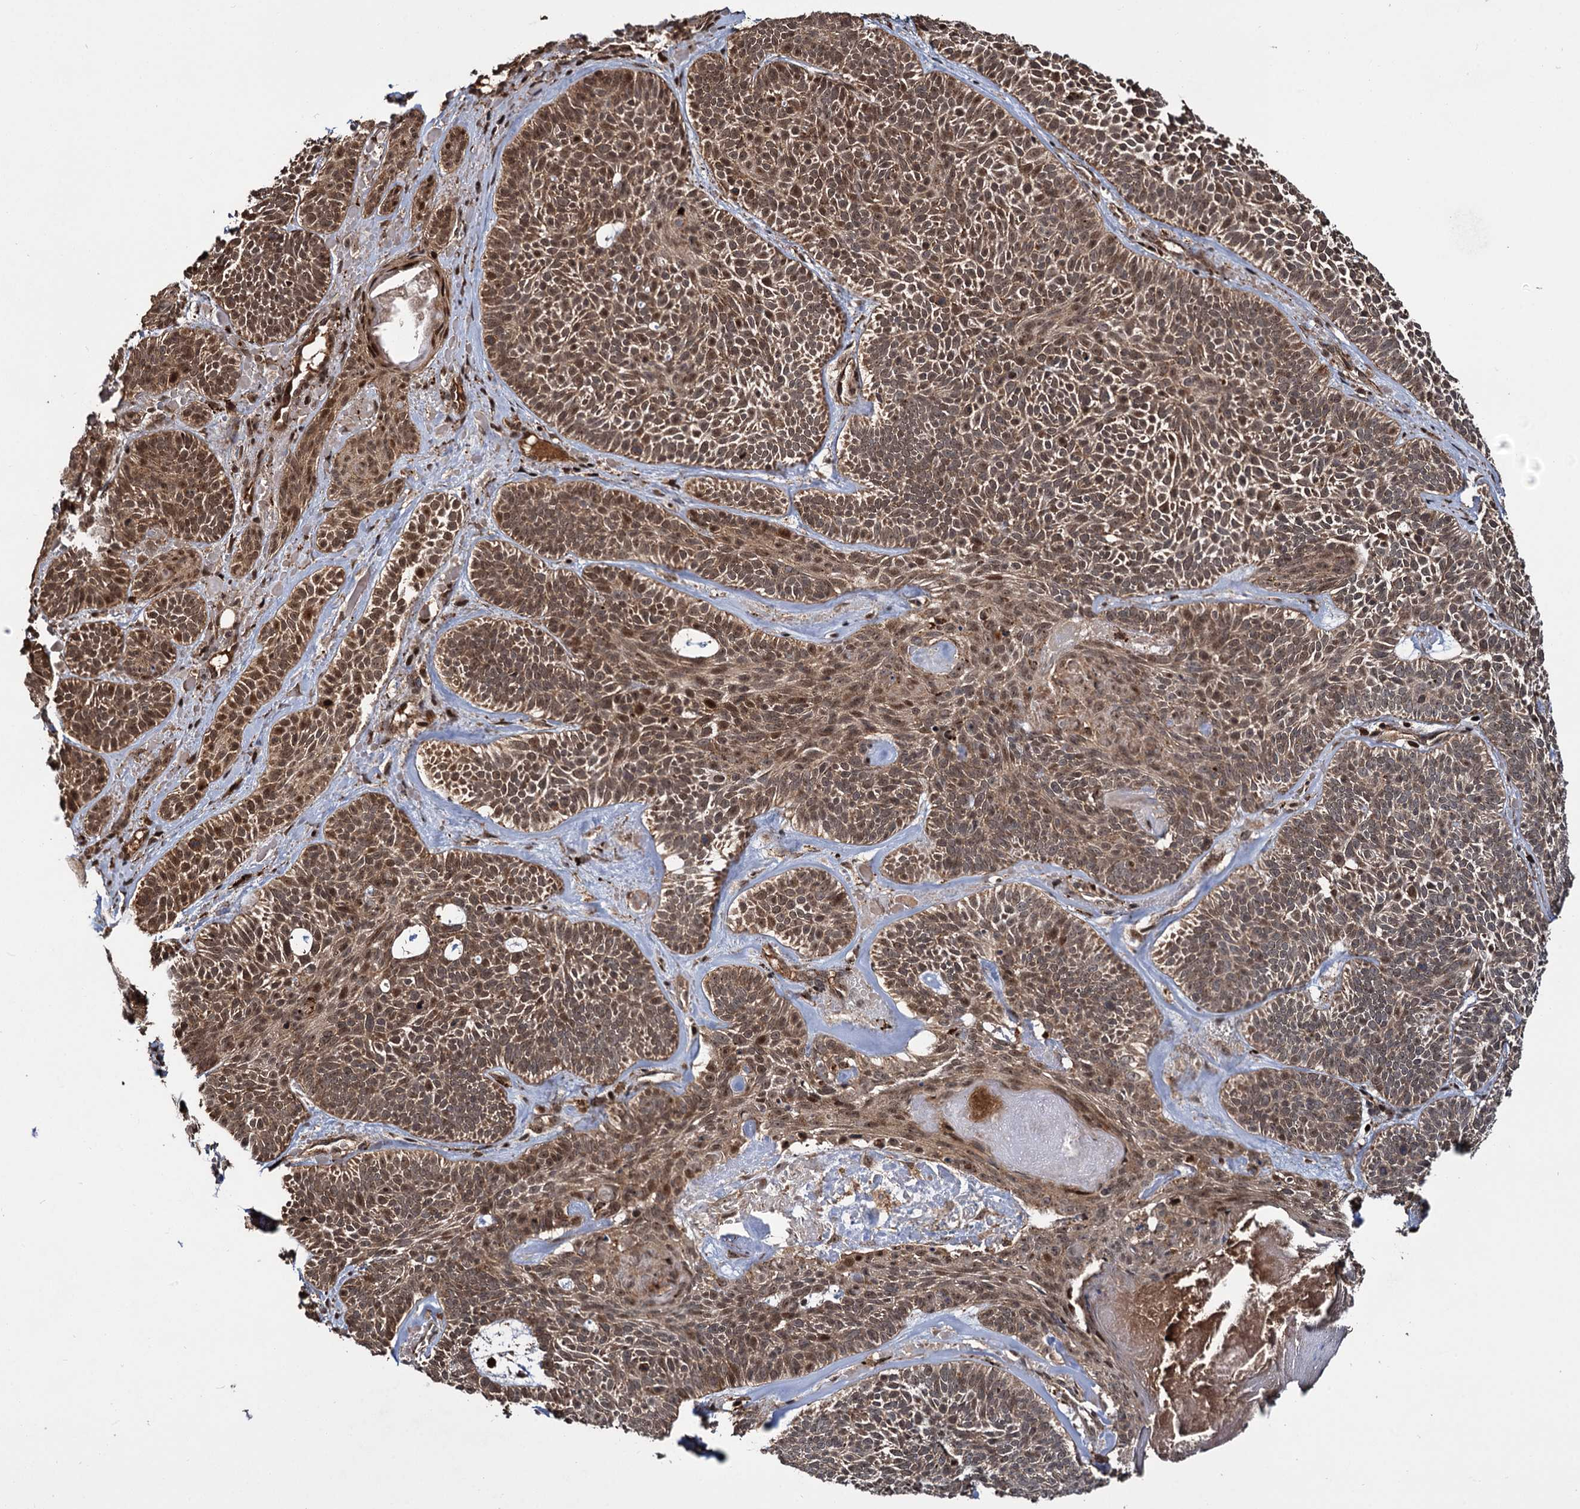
{"staining": {"intensity": "moderate", "quantity": ">75%", "location": "cytoplasmic/membranous,nuclear"}, "tissue": "skin cancer", "cell_type": "Tumor cells", "image_type": "cancer", "snomed": [{"axis": "morphology", "description": "Basal cell carcinoma"}, {"axis": "topography", "description": "Skin"}], "caption": "Immunohistochemistry (IHC) photomicrograph of neoplastic tissue: human skin cancer stained using IHC shows medium levels of moderate protein expression localized specifically in the cytoplasmic/membranous and nuclear of tumor cells, appearing as a cytoplasmic/membranous and nuclear brown color.", "gene": "CEP192", "patient": {"sex": "male", "age": 85}}